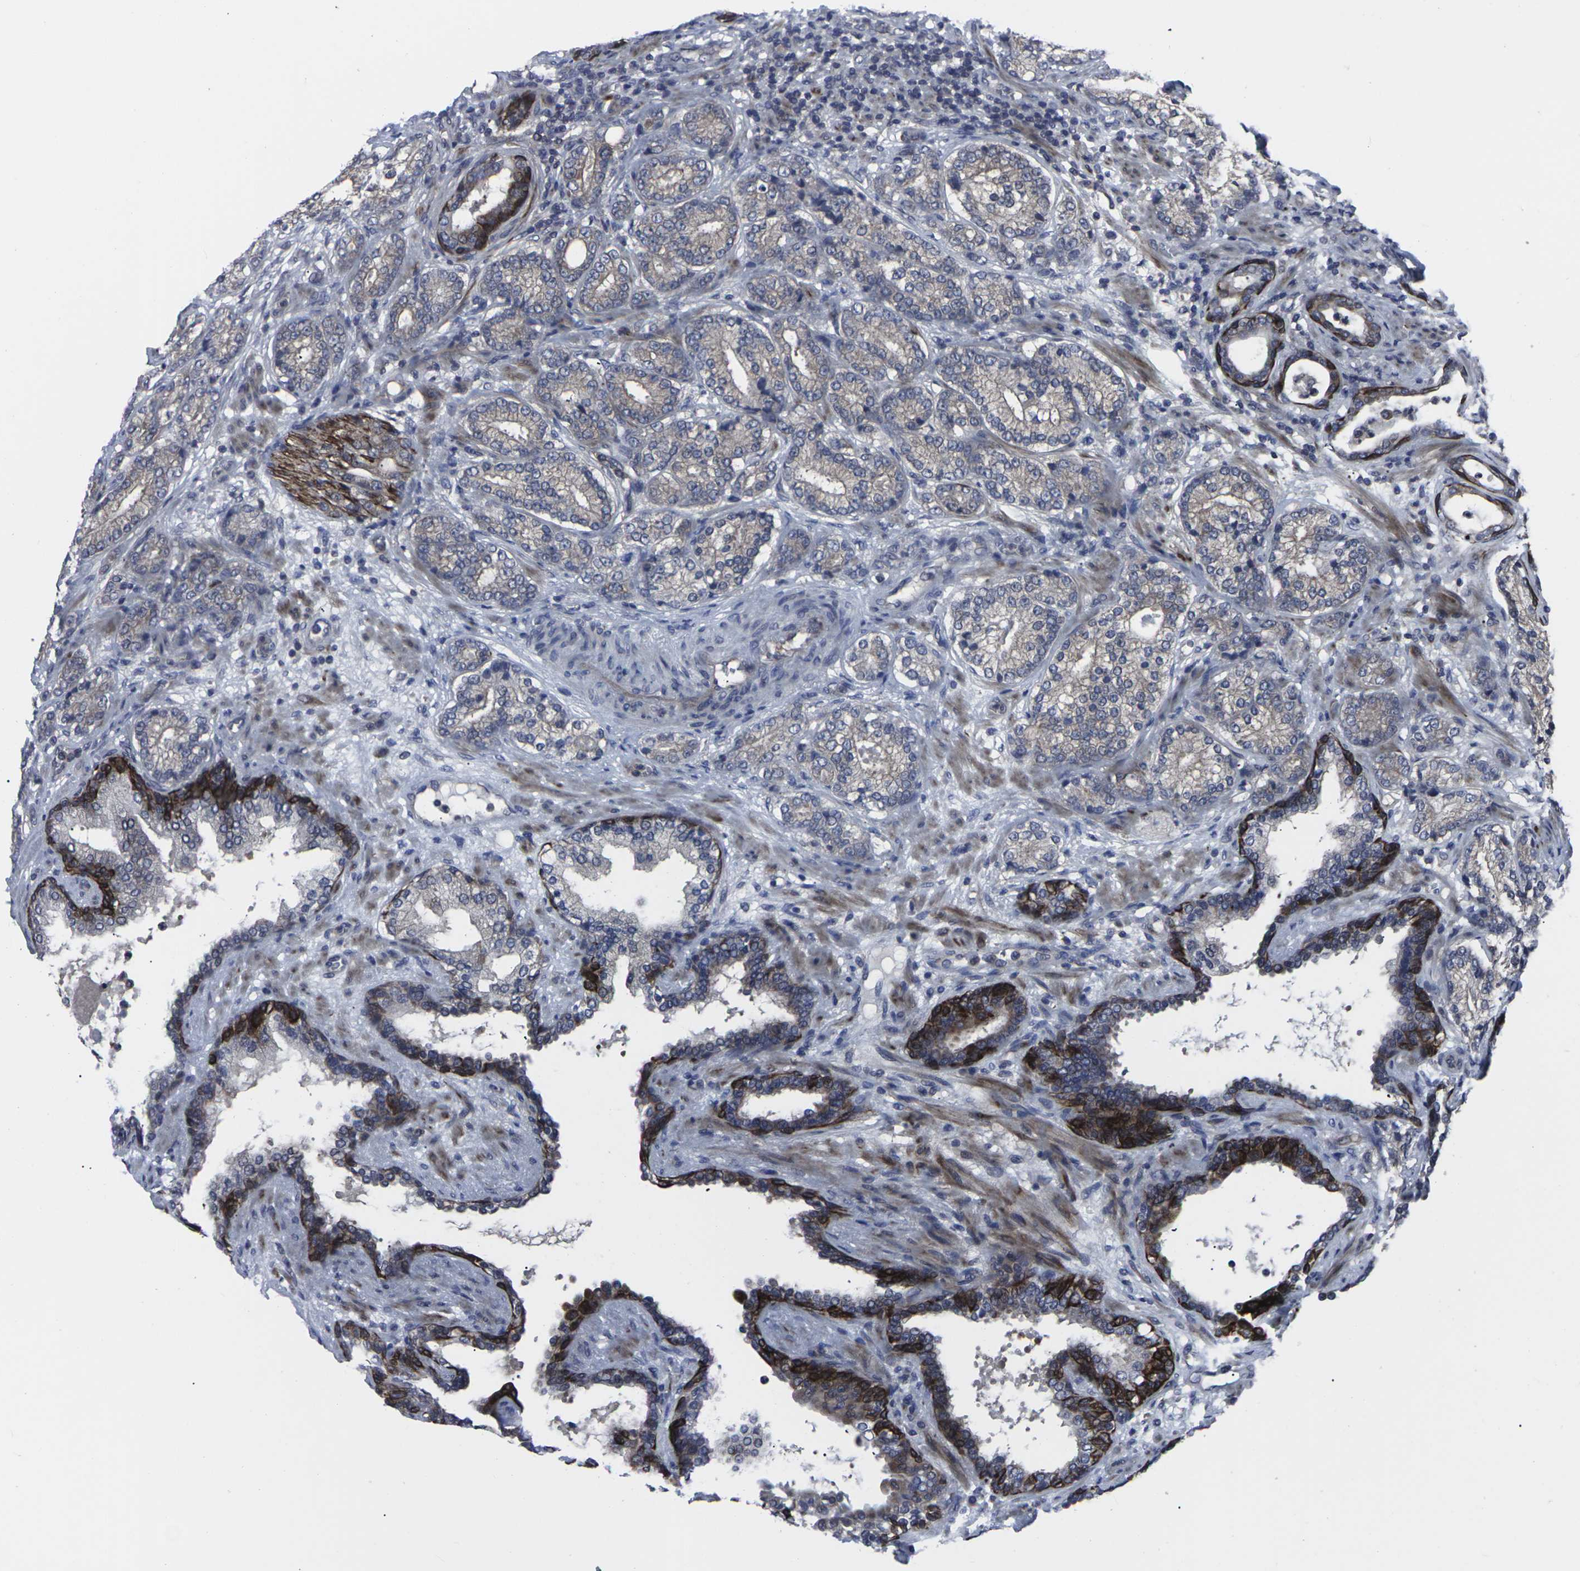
{"staining": {"intensity": "weak", "quantity": ">75%", "location": "cytoplasmic/membranous"}, "tissue": "prostate cancer", "cell_type": "Tumor cells", "image_type": "cancer", "snomed": [{"axis": "morphology", "description": "Adenocarcinoma, High grade"}, {"axis": "topography", "description": "Prostate"}], "caption": "This is a micrograph of immunohistochemistry staining of prostate adenocarcinoma (high-grade), which shows weak expression in the cytoplasmic/membranous of tumor cells.", "gene": "HPRT1", "patient": {"sex": "male", "age": 61}}